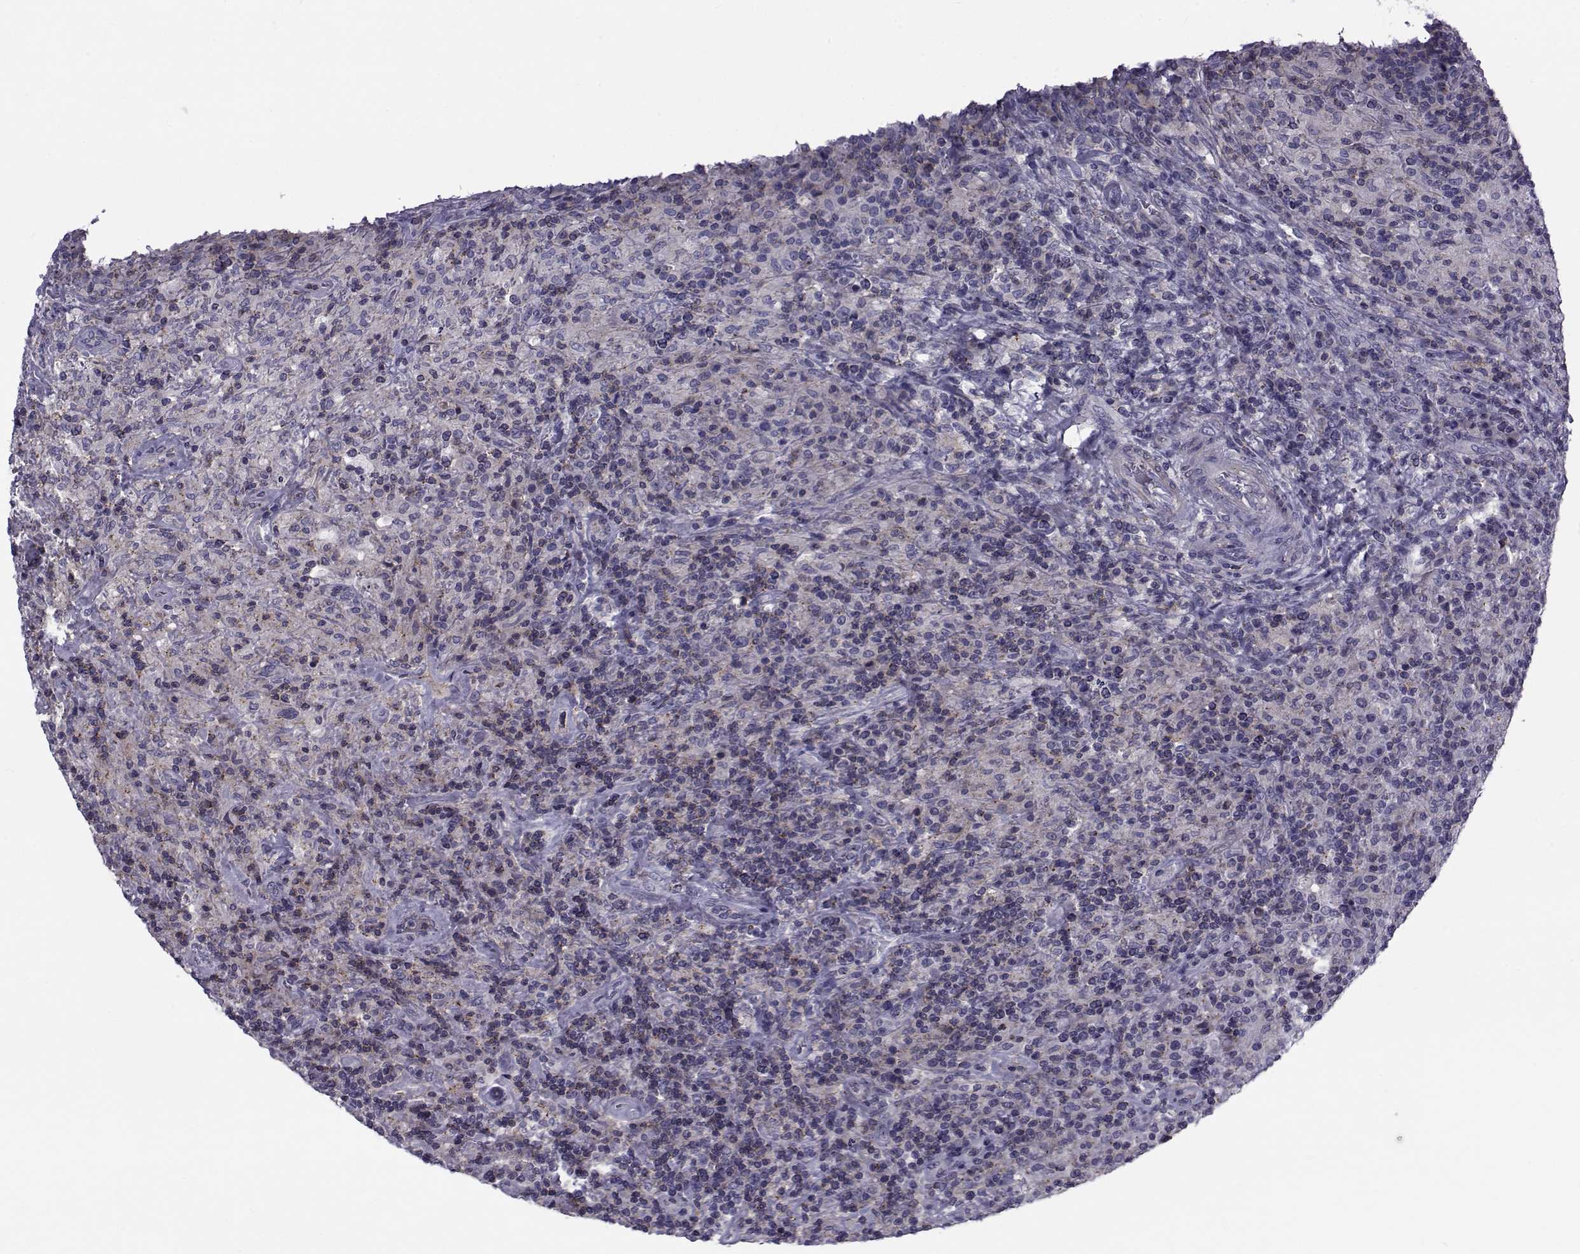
{"staining": {"intensity": "negative", "quantity": "none", "location": "none"}, "tissue": "lymphoma", "cell_type": "Tumor cells", "image_type": "cancer", "snomed": [{"axis": "morphology", "description": "Hodgkin's disease, NOS"}, {"axis": "topography", "description": "Lymph node"}], "caption": "Hodgkin's disease stained for a protein using immunohistochemistry (IHC) shows no expression tumor cells.", "gene": "LRRC27", "patient": {"sex": "male", "age": 70}}